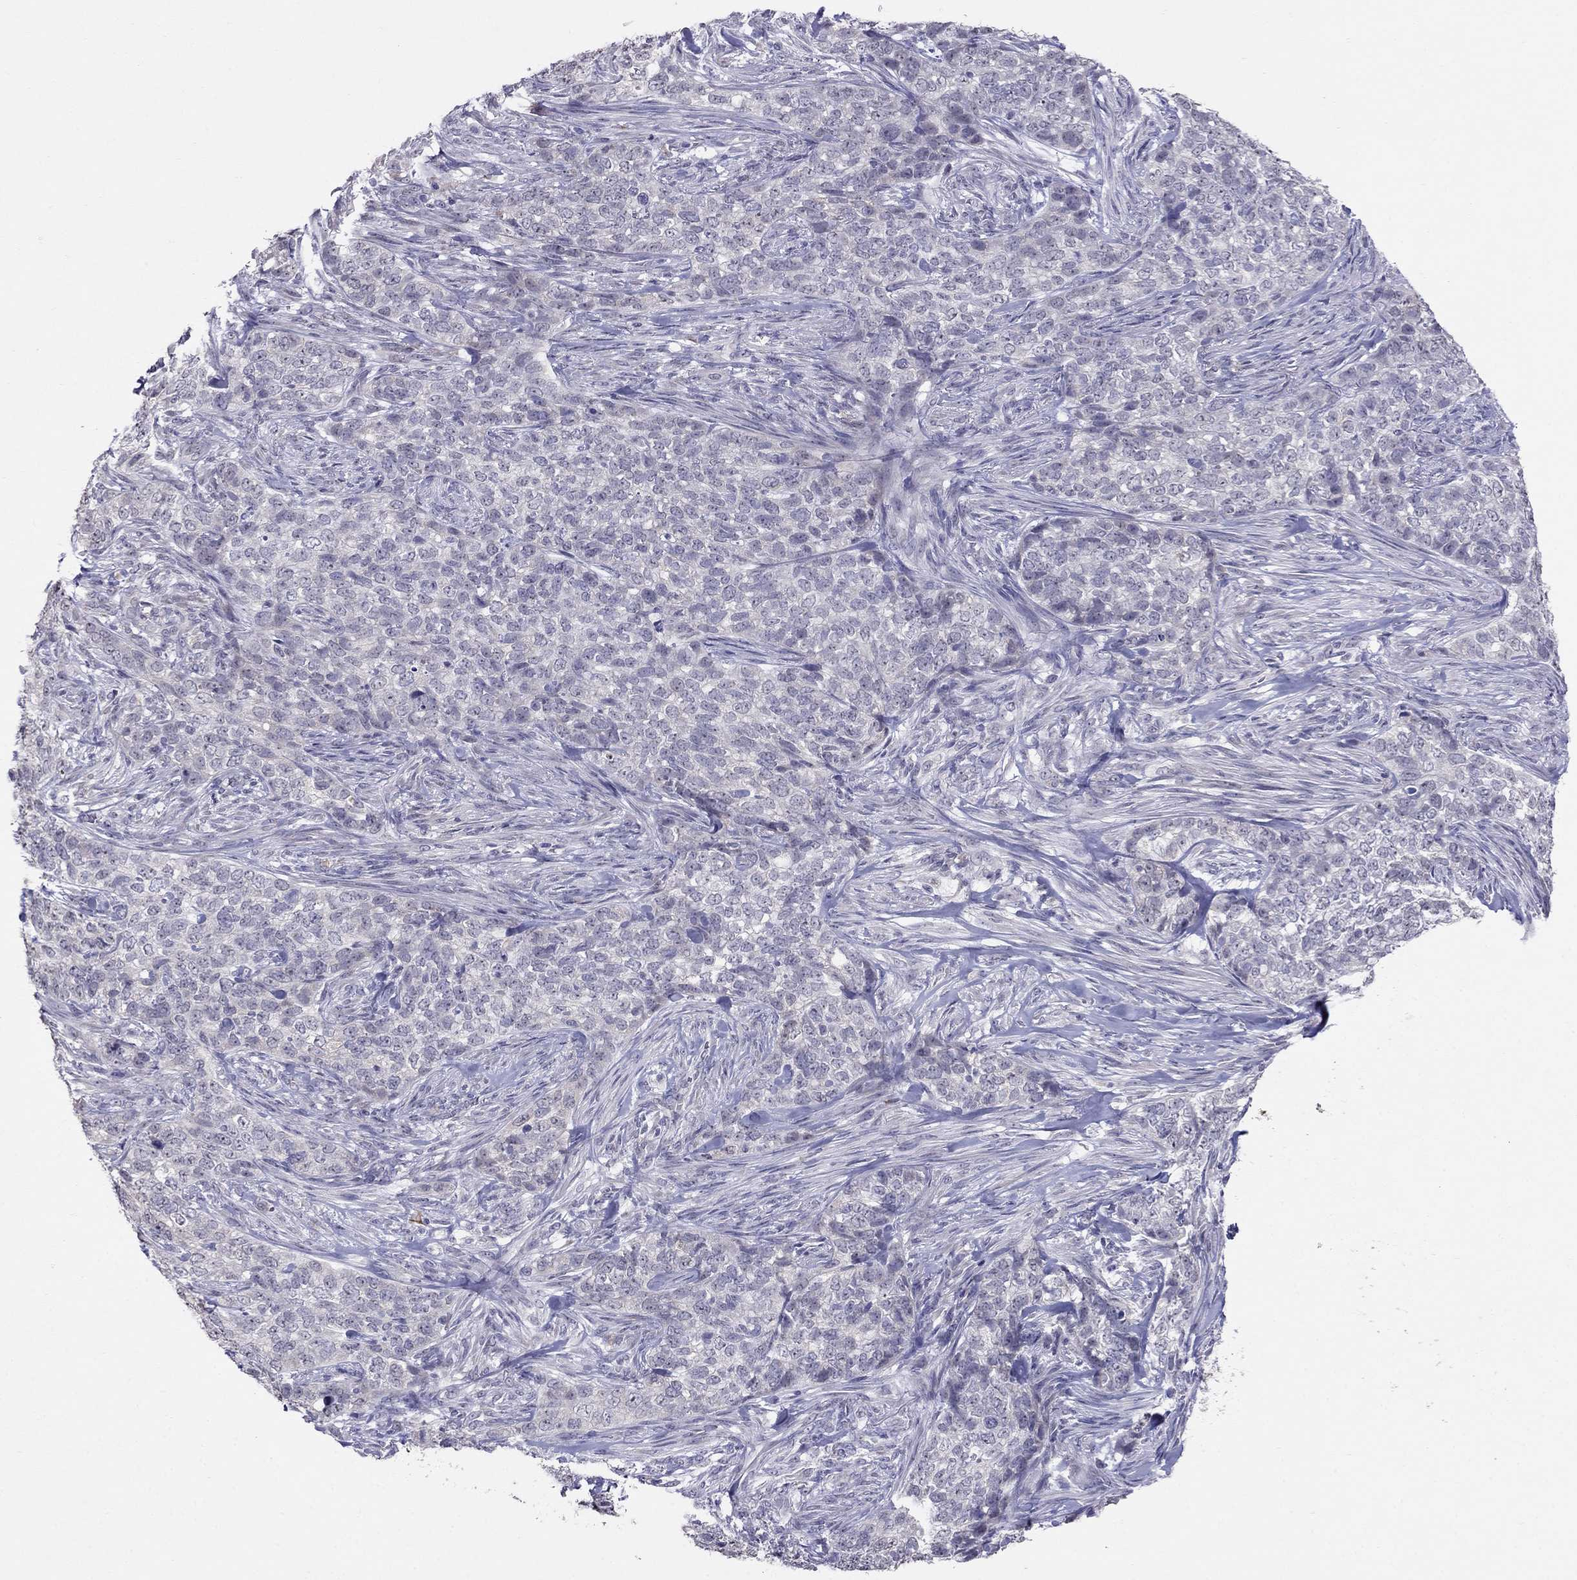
{"staining": {"intensity": "negative", "quantity": "none", "location": "none"}, "tissue": "skin cancer", "cell_type": "Tumor cells", "image_type": "cancer", "snomed": [{"axis": "morphology", "description": "Basal cell carcinoma"}, {"axis": "topography", "description": "Skin"}], "caption": "Immunohistochemical staining of skin cancer shows no significant staining in tumor cells.", "gene": "MYO3B", "patient": {"sex": "female", "age": 69}}